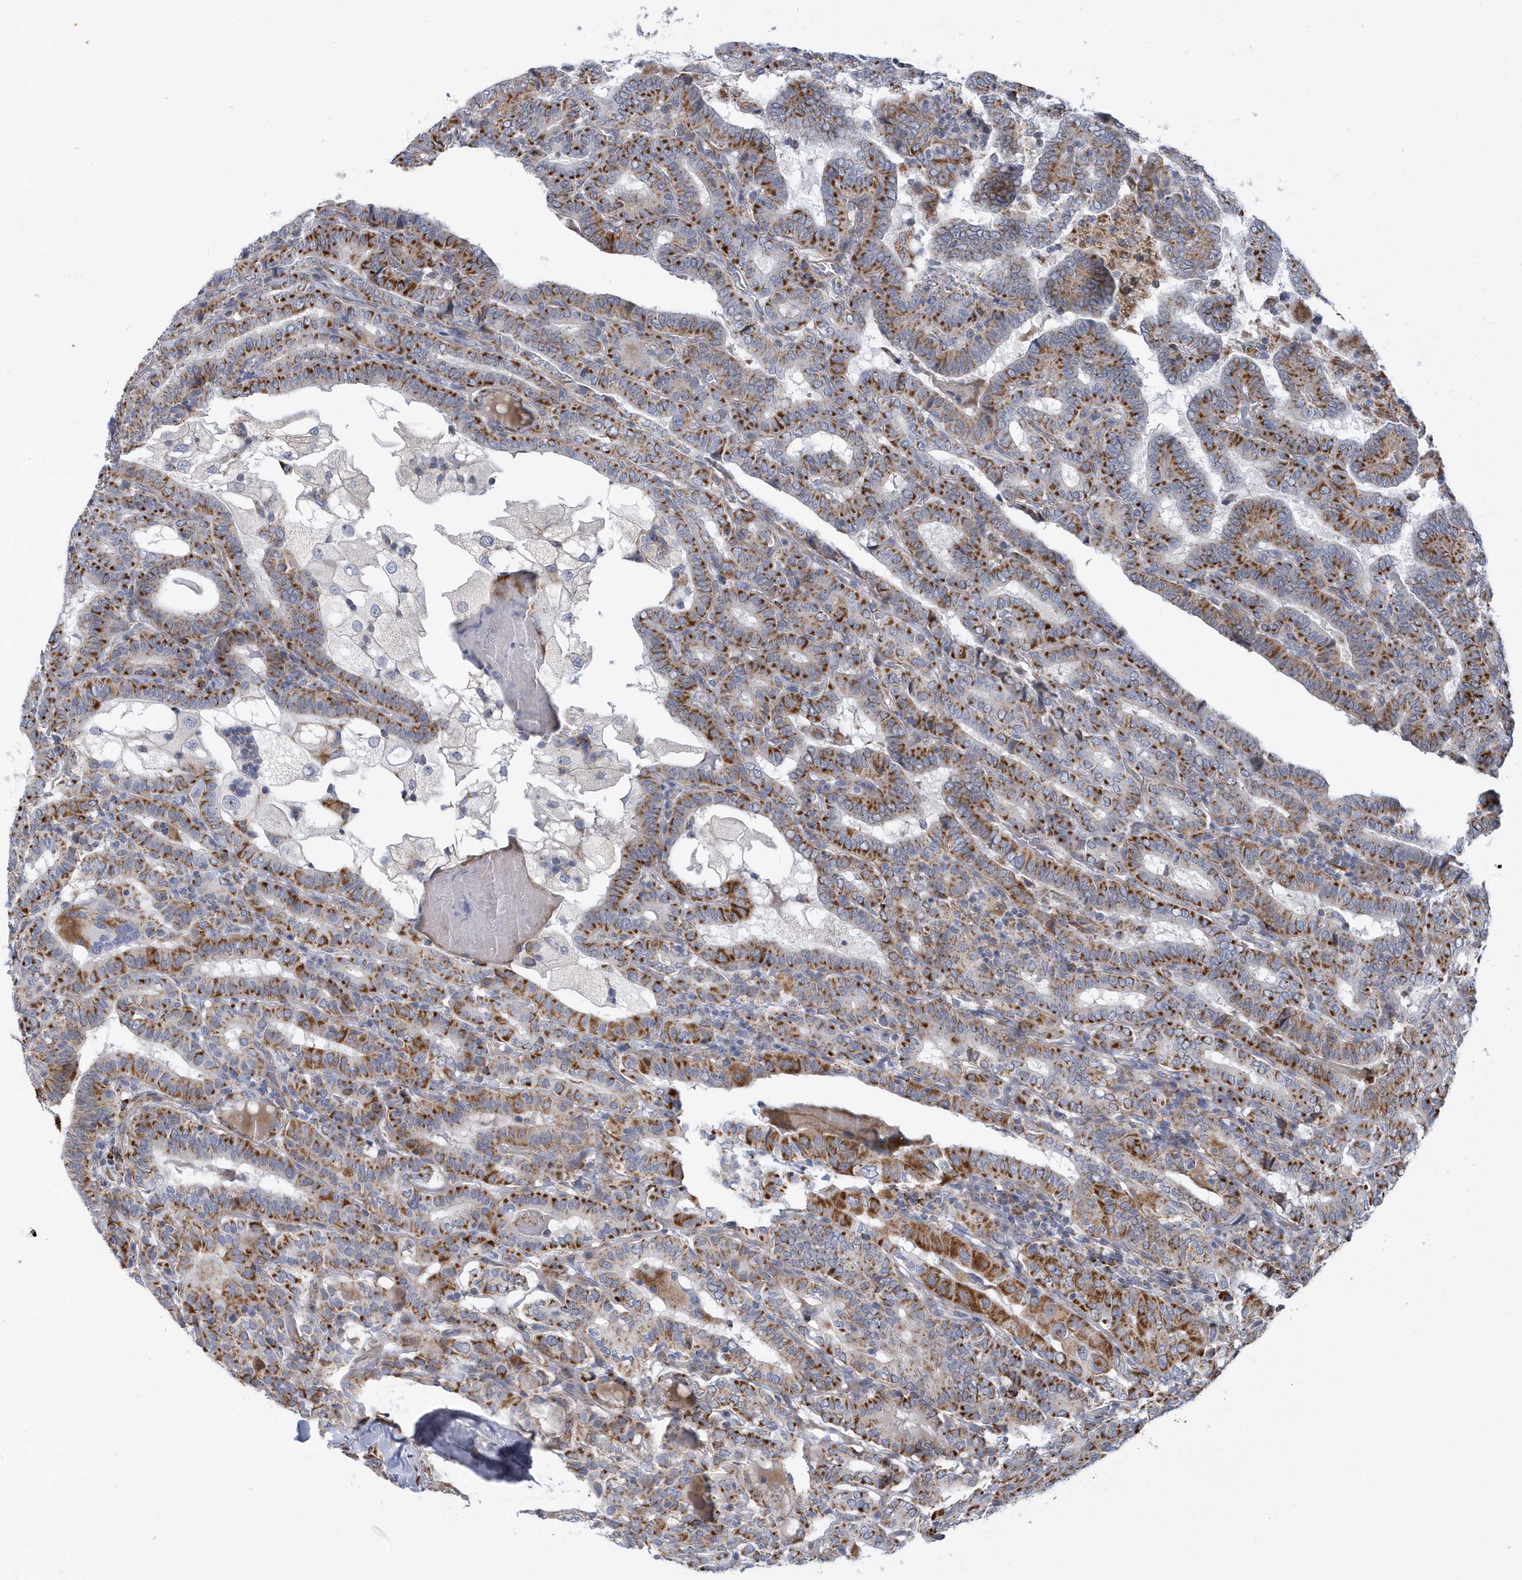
{"staining": {"intensity": "moderate", "quantity": ">75%", "location": "cytoplasmic/membranous"}, "tissue": "thyroid cancer", "cell_type": "Tumor cells", "image_type": "cancer", "snomed": [{"axis": "morphology", "description": "Papillary adenocarcinoma, NOS"}, {"axis": "topography", "description": "Thyroid gland"}], "caption": "Immunohistochemistry (IHC) photomicrograph of thyroid cancer (papillary adenocarcinoma) stained for a protein (brown), which demonstrates medium levels of moderate cytoplasmic/membranous staining in about >75% of tumor cells.", "gene": "VWA5B2", "patient": {"sex": "female", "age": 72}}